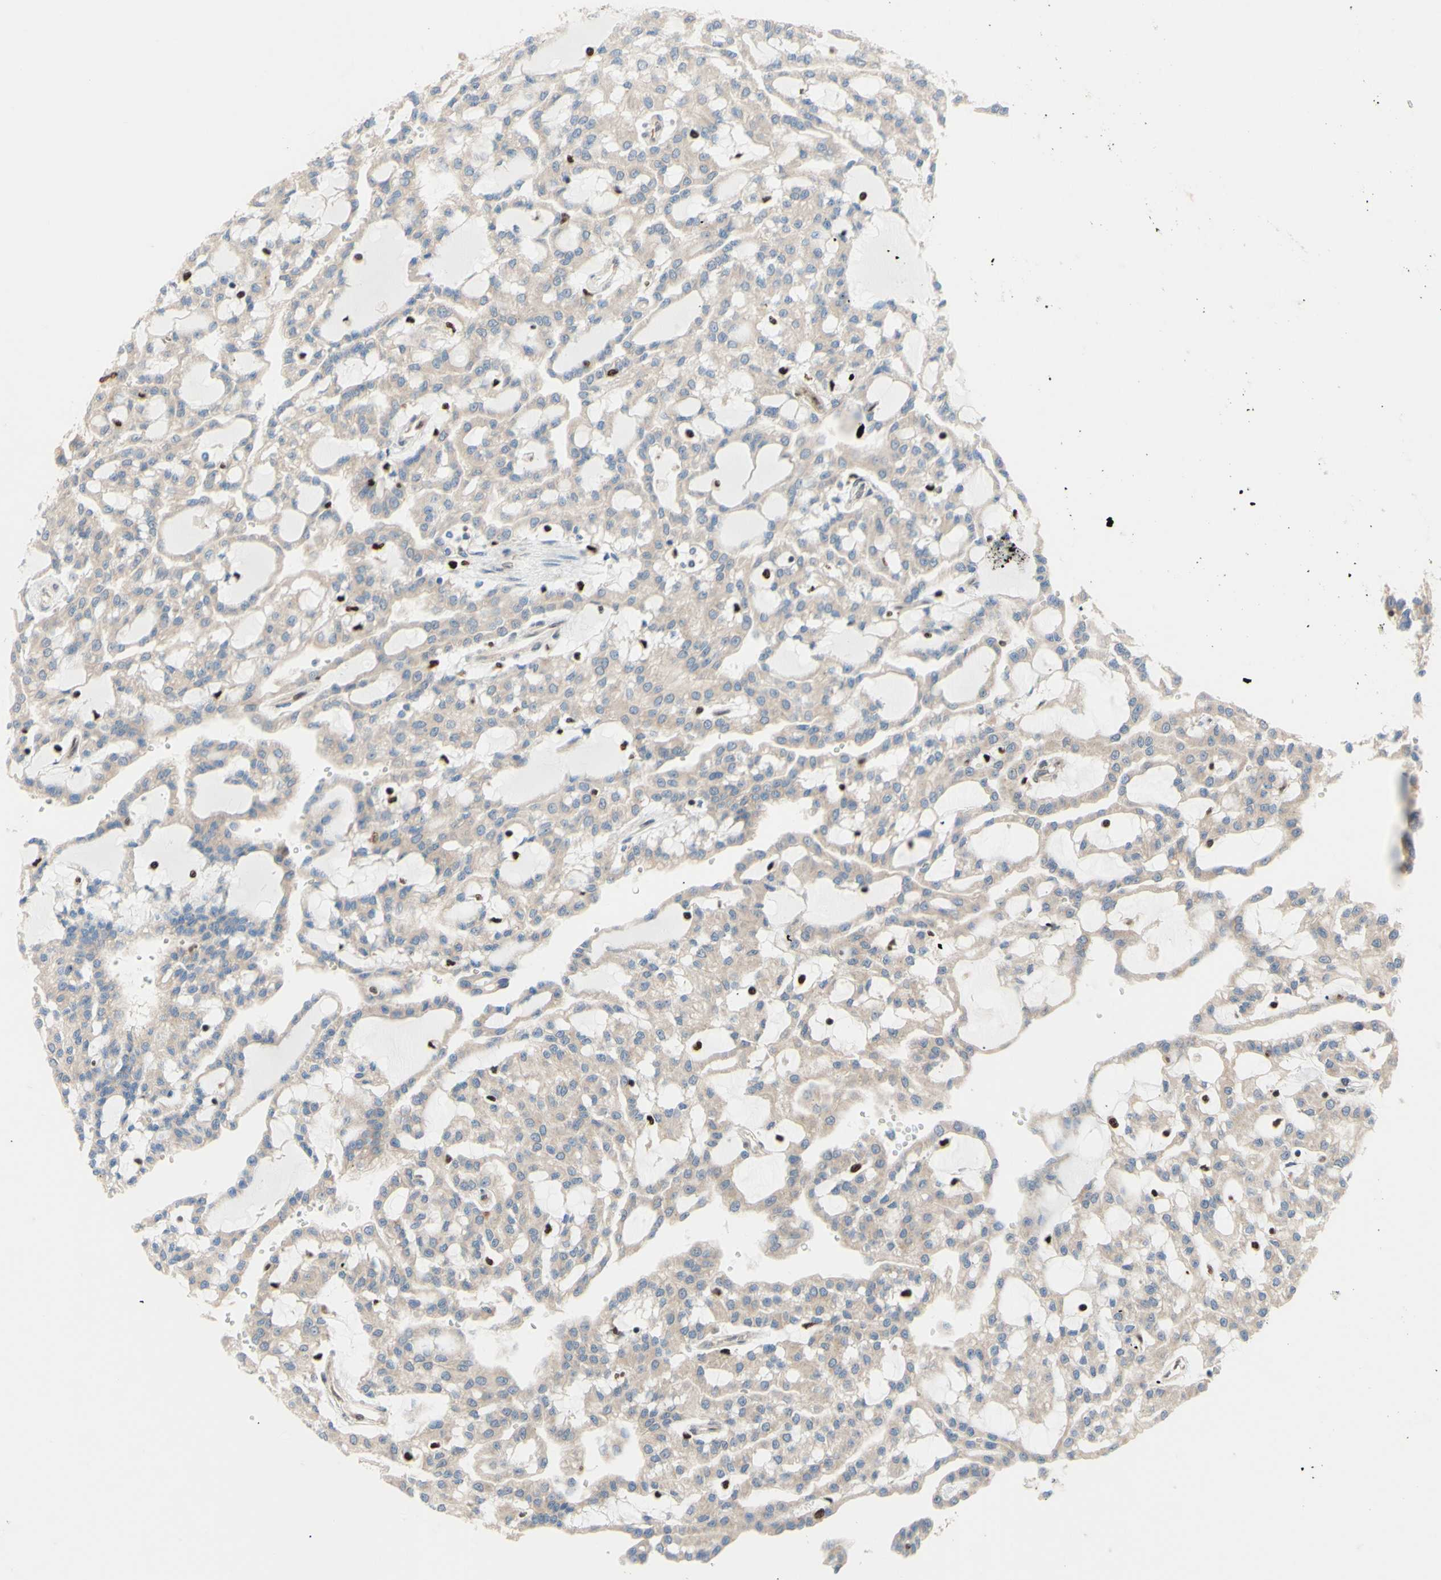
{"staining": {"intensity": "weak", "quantity": ">75%", "location": "cytoplasmic/membranous"}, "tissue": "renal cancer", "cell_type": "Tumor cells", "image_type": "cancer", "snomed": [{"axis": "morphology", "description": "Adenocarcinoma, NOS"}, {"axis": "topography", "description": "Kidney"}], "caption": "Protein analysis of renal cancer tissue demonstrates weak cytoplasmic/membranous positivity in about >75% of tumor cells. Immunohistochemistry stains the protein in brown and the nuclei are stained blue.", "gene": "EED", "patient": {"sex": "male", "age": 63}}